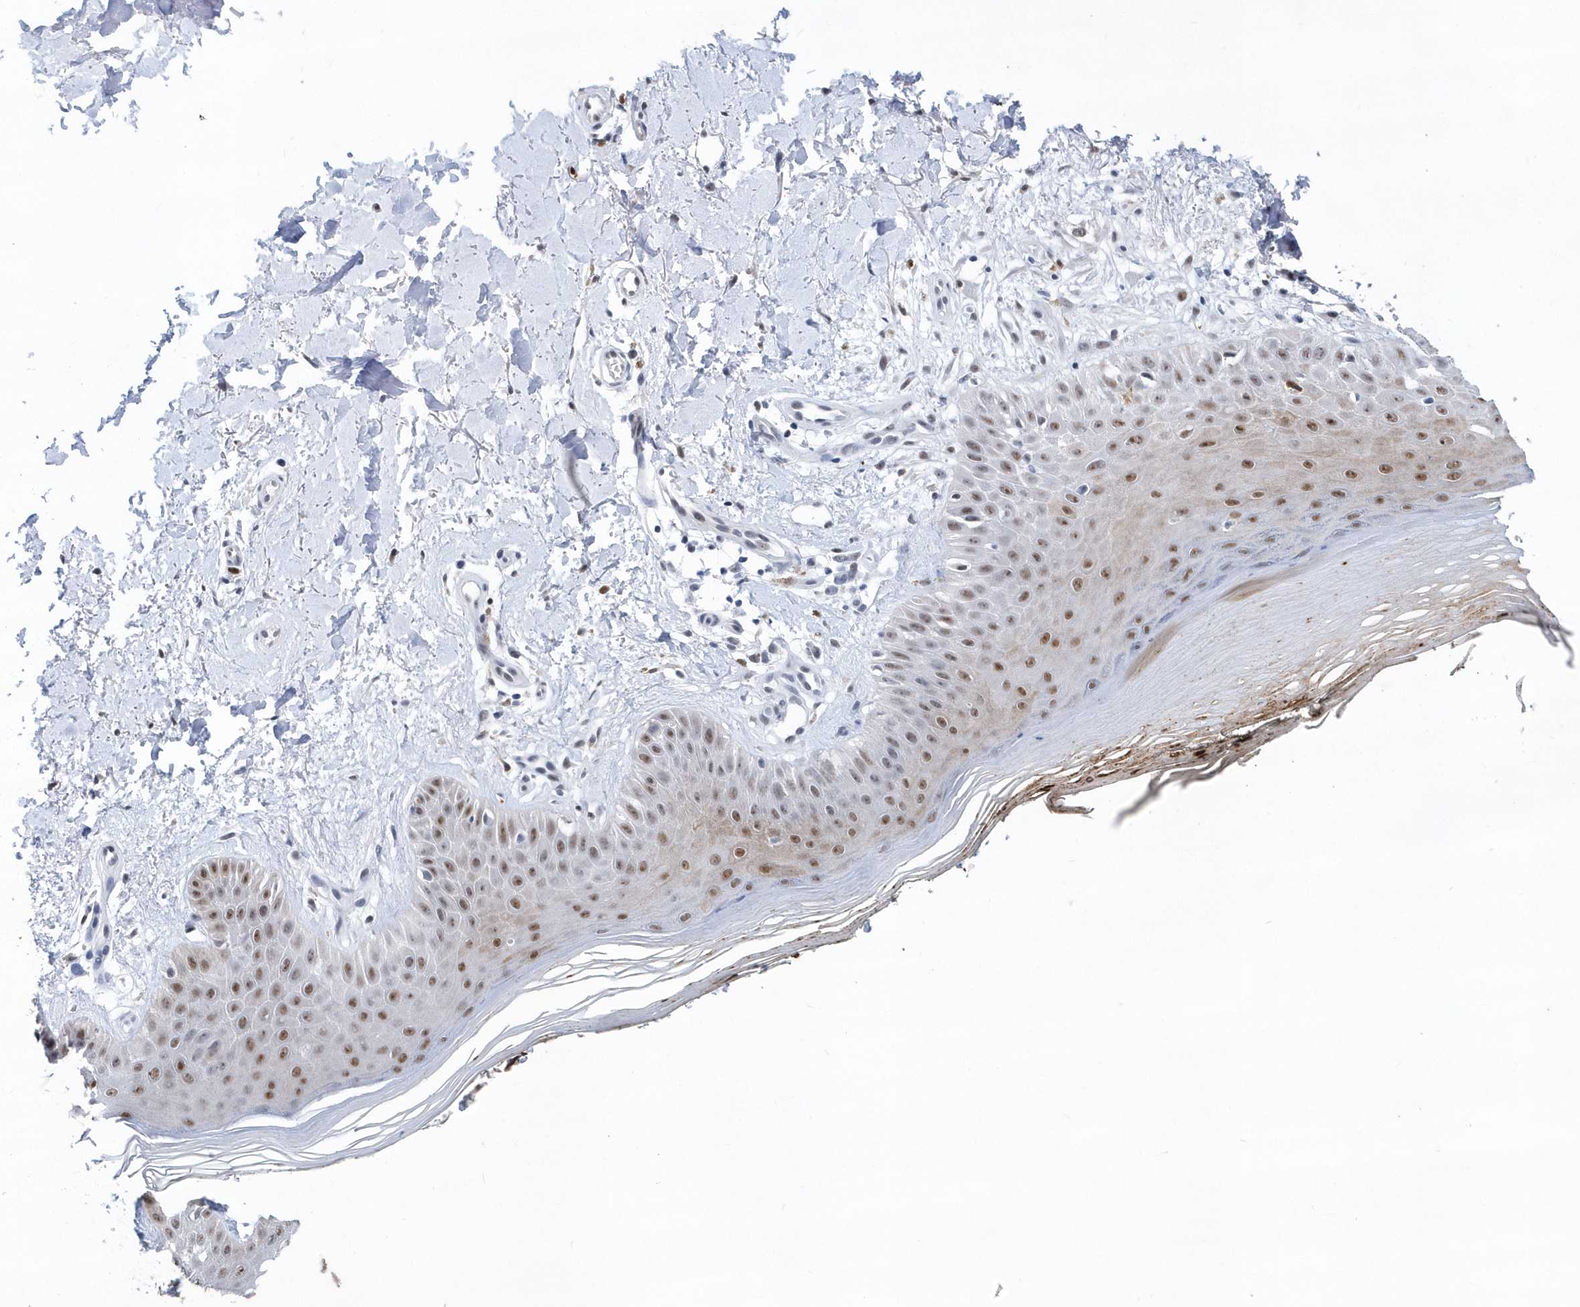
{"staining": {"intensity": "moderate", "quantity": "25%-75%", "location": "nuclear"}, "tissue": "skin", "cell_type": "Fibroblasts", "image_type": "normal", "snomed": [{"axis": "morphology", "description": "Normal tissue, NOS"}, {"axis": "topography", "description": "Skin"}], "caption": "Immunohistochemical staining of unremarkable skin reveals medium levels of moderate nuclear expression in approximately 25%-75% of fibroblasts.", "gene": "RPP30", "patient": {"sex": "female", "age": 64}}